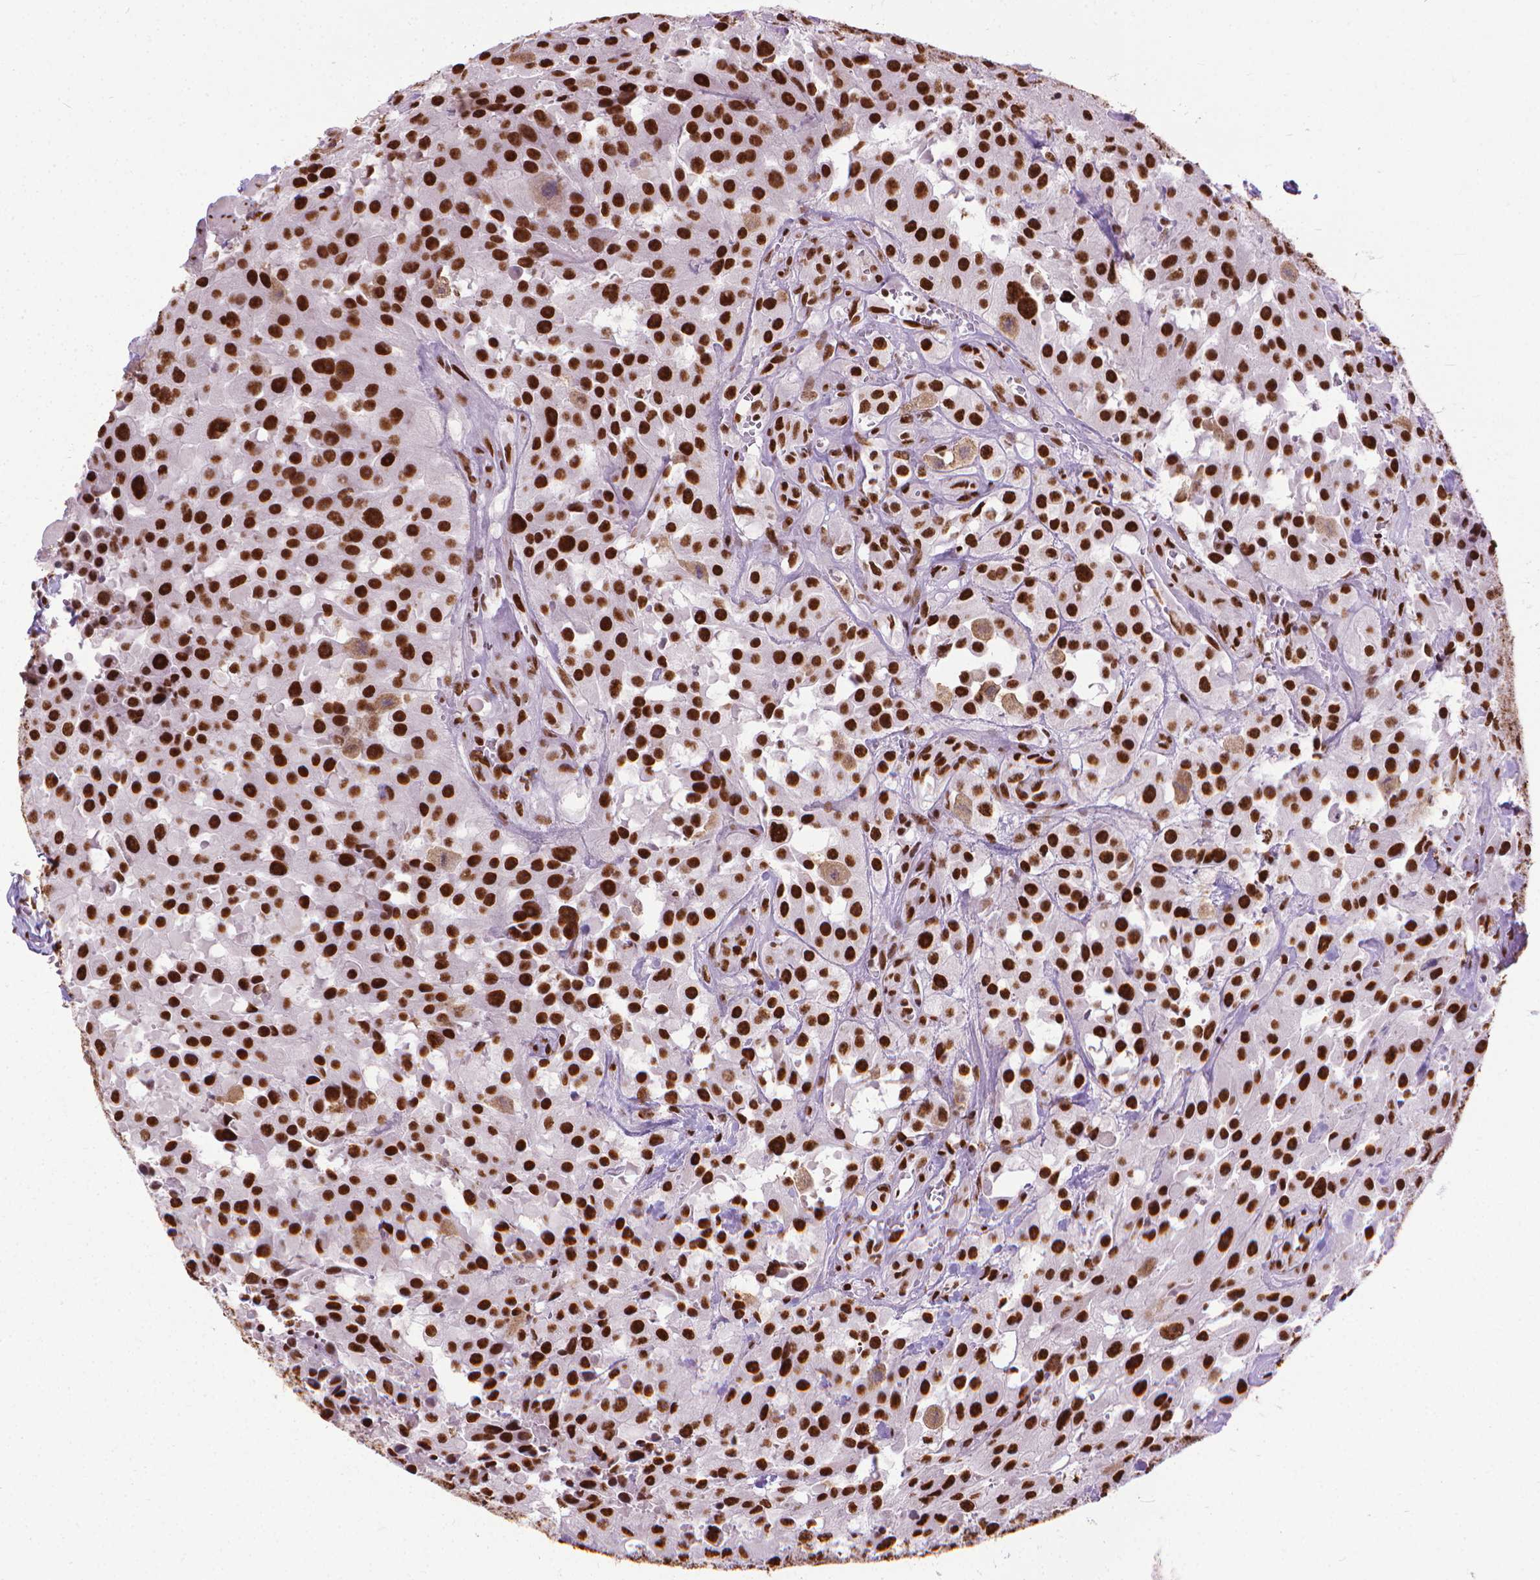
{"staining": {"intensity": "strong", "quantity": ">75%", "location": "nuclear"}, "tissue": "urothelial cancer", "cell_type": "Tumor cells", "image_type": "cancer", "snomed": [{"axis": "morphology", "description": "Urothelial carcinoma, High grade"}, {"axis": "topography", "description": "Urinary bladder"}], "caption": "A histopathology image of high-grade urothelial carcinoma stained for a protein demonstrates strong nuclear brown staining in tumor cells.", "gene": "AKAP8", "patient": {"sex": "male", "age": 79}}